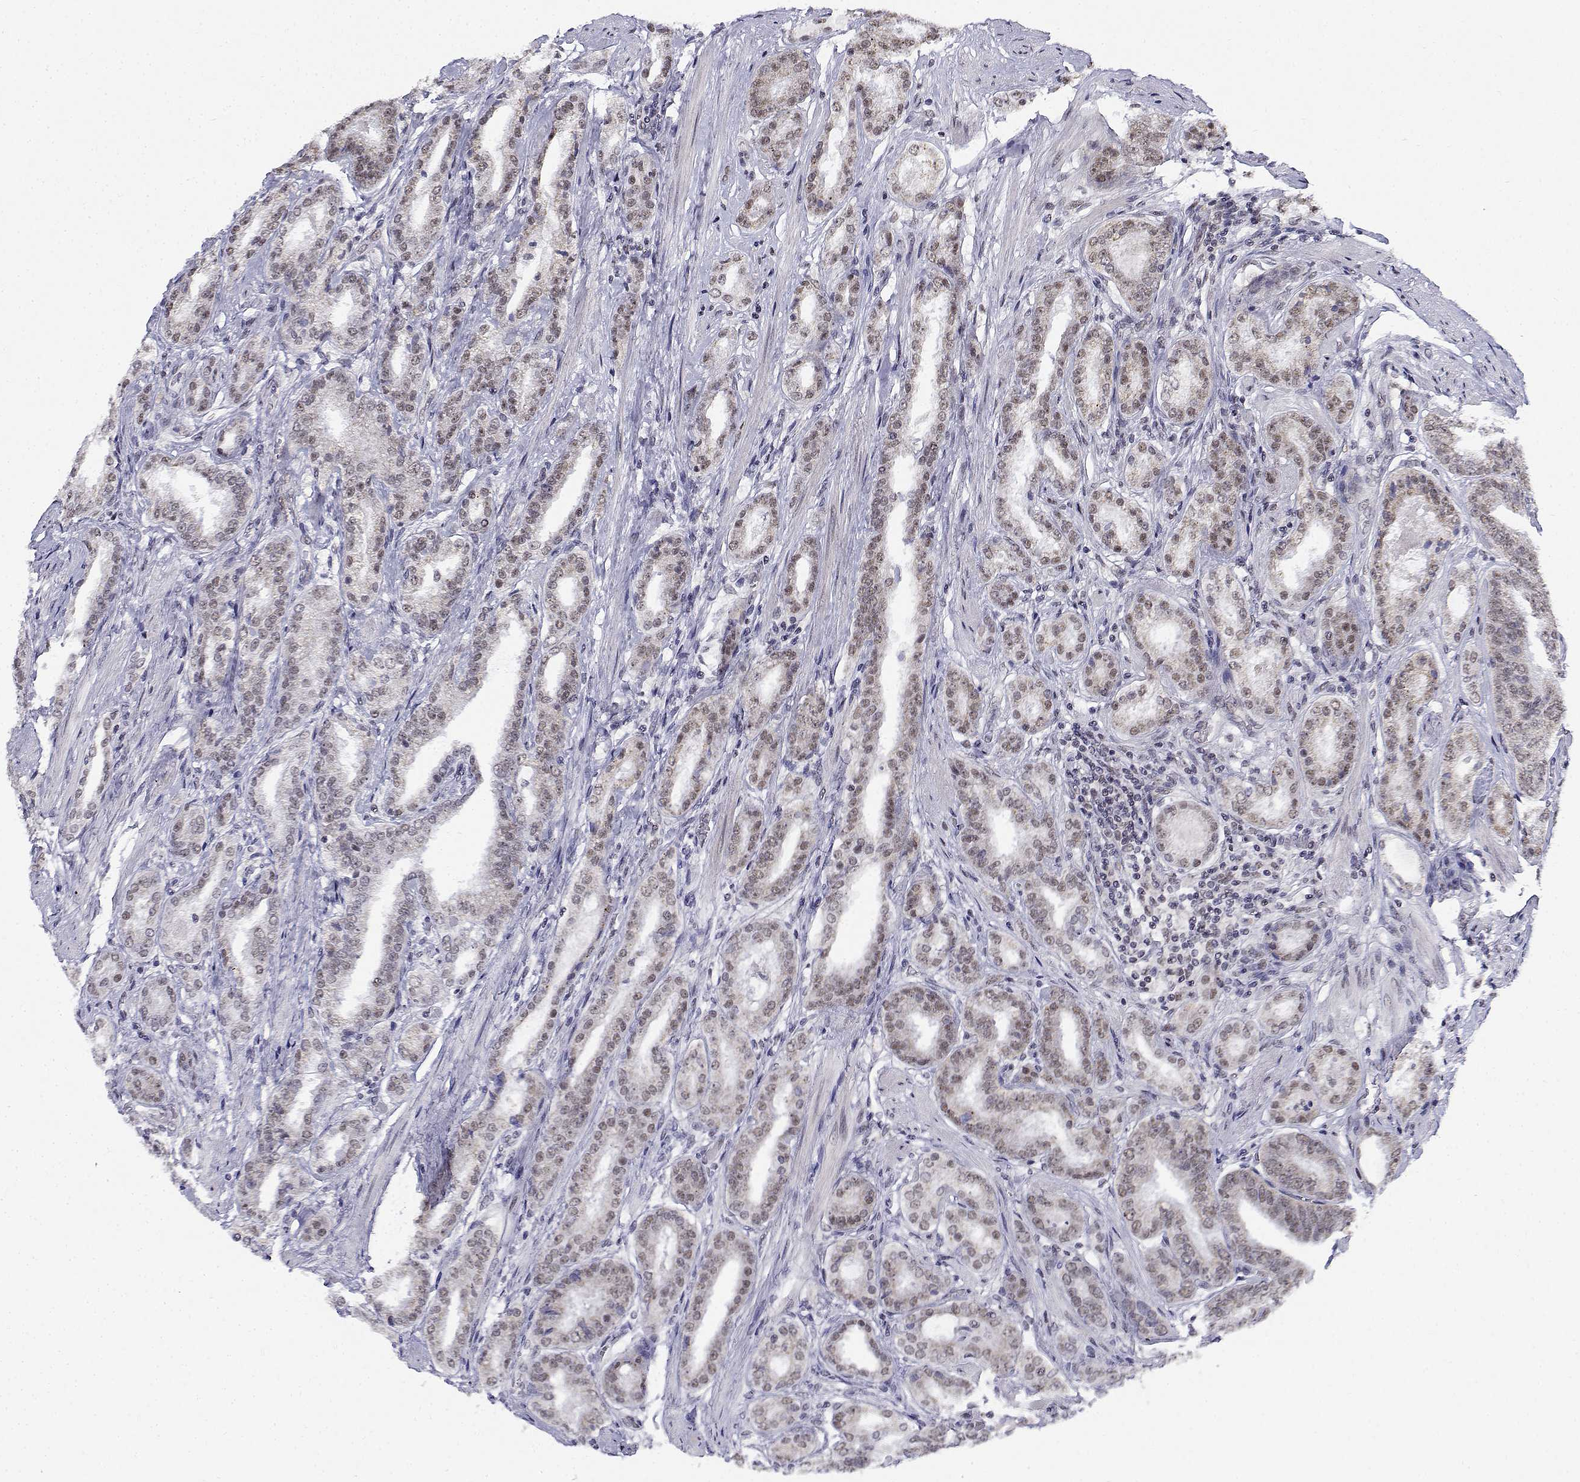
{"staining": {"intensity": "weak", "quantity": "25%-75%", "location": "nuclear"}, "tissue": "prostate cancer", "cell_type": "Tumor cells", "image_type": "cancer", "snomed": [{"axis": "morphology", "description": "Adenocarcinoma, High grade"}, {"axis": "topography", "description": "Prostate"}], "caption": "This micrograph shows high-grade adenocarcinoma (prostate) stained with immunohistochemistry (IHC) to label a protein in brown. The nuclear of tumor cells show weak positivity for the protein. Nuclei are counter-stained blue.", "gene": "BCAS2", "patient": {"sex": "male", "age": 63}}